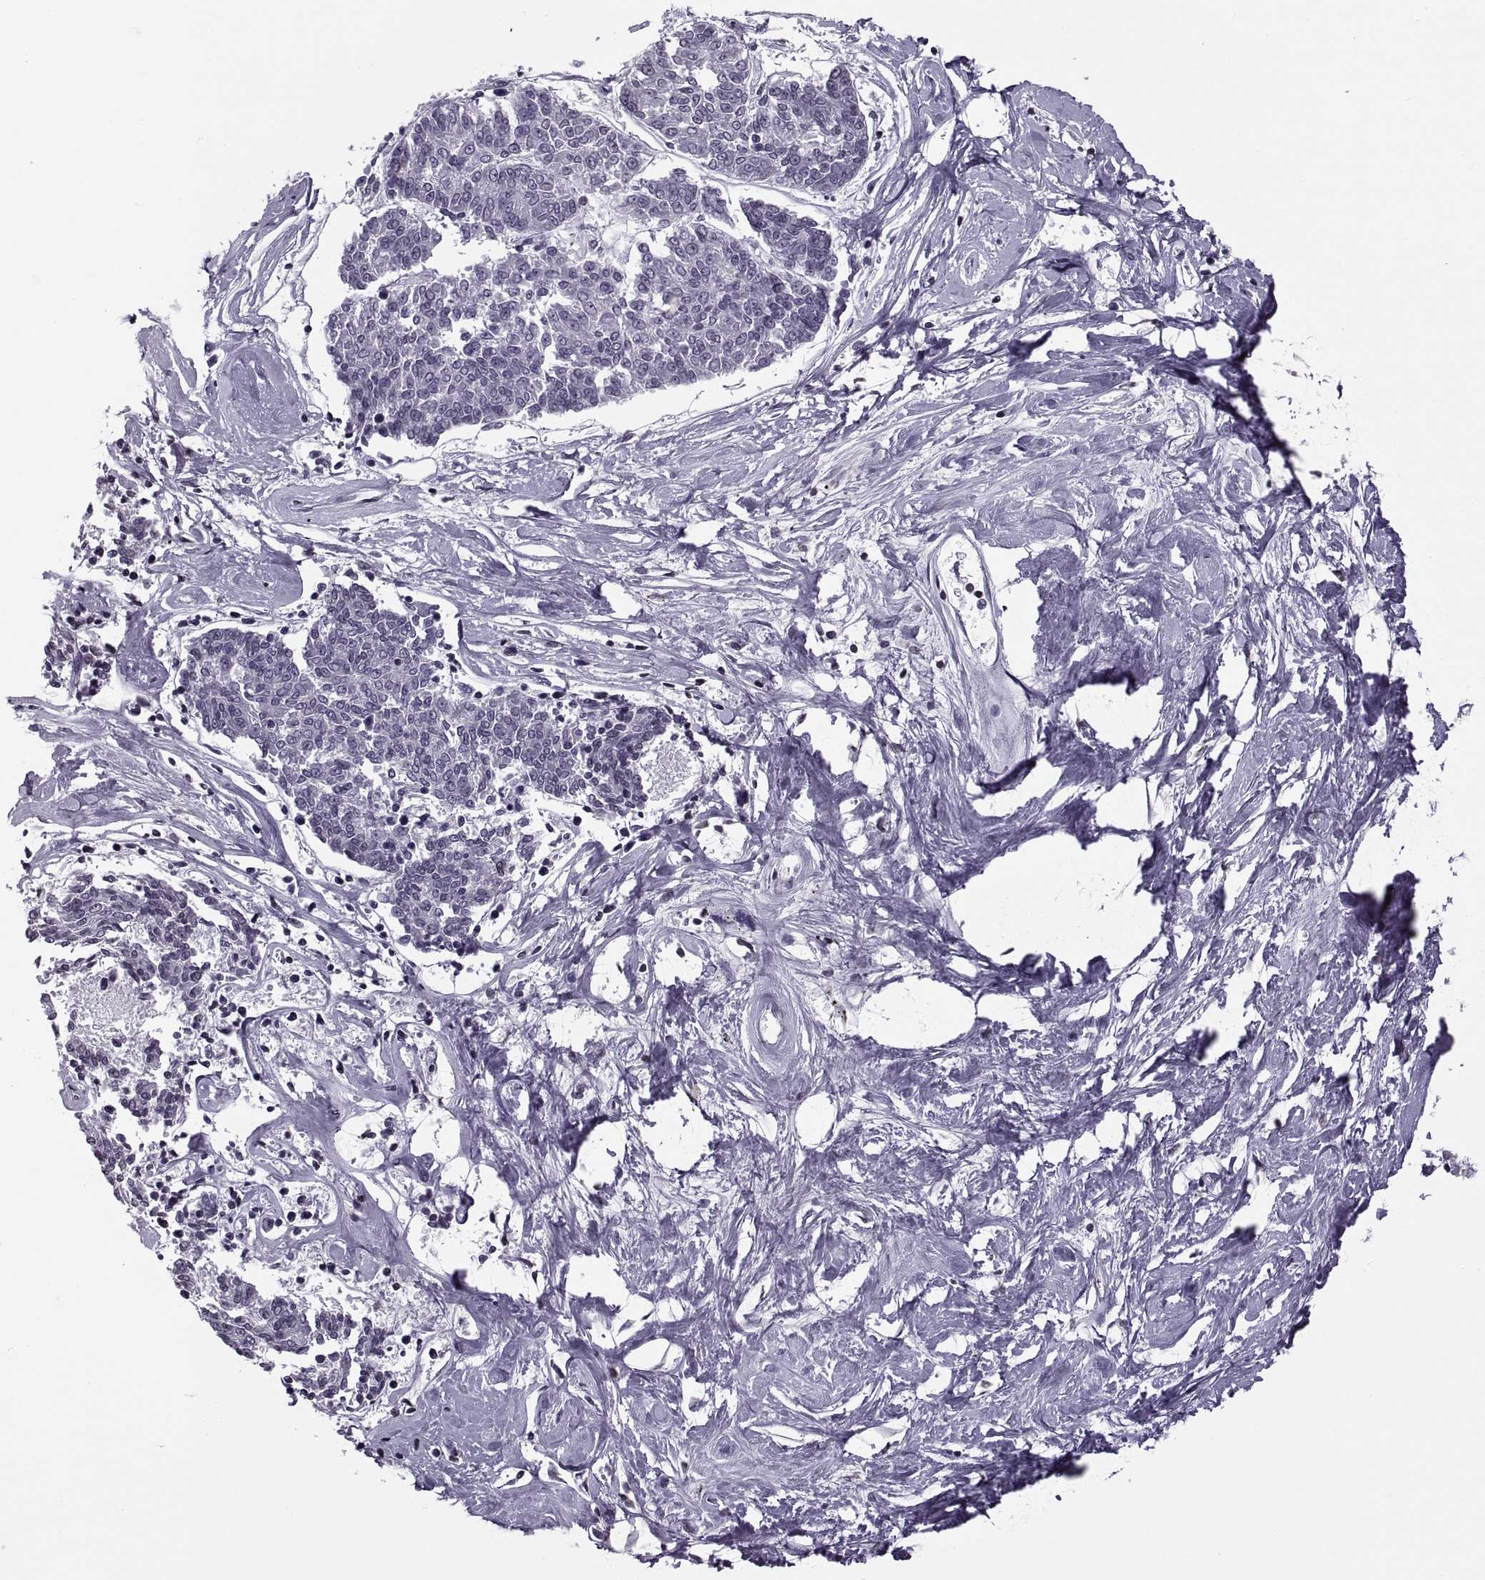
{"staining": {"intensity": "negative", "quantity": "none", "location": "none"}, "tissue": "melanoma", "cell_type": "Tumor cells", "image_type": "cancer", "snomed": [{"axis": "morphology", "description": "Malignant melanoma, NOS"}, {"axis": "topography", "description": "Skin"}], "caption": "There is no significant expression in tumor cells of malignant melanoma. The staining is performed using DAB (3,3'-diaminobenzidine) brown chromogen with nuclei counter-stained in using hematoxylin.", "gene": "H1-8", "patient": {"sex": "female", "age": 72}}